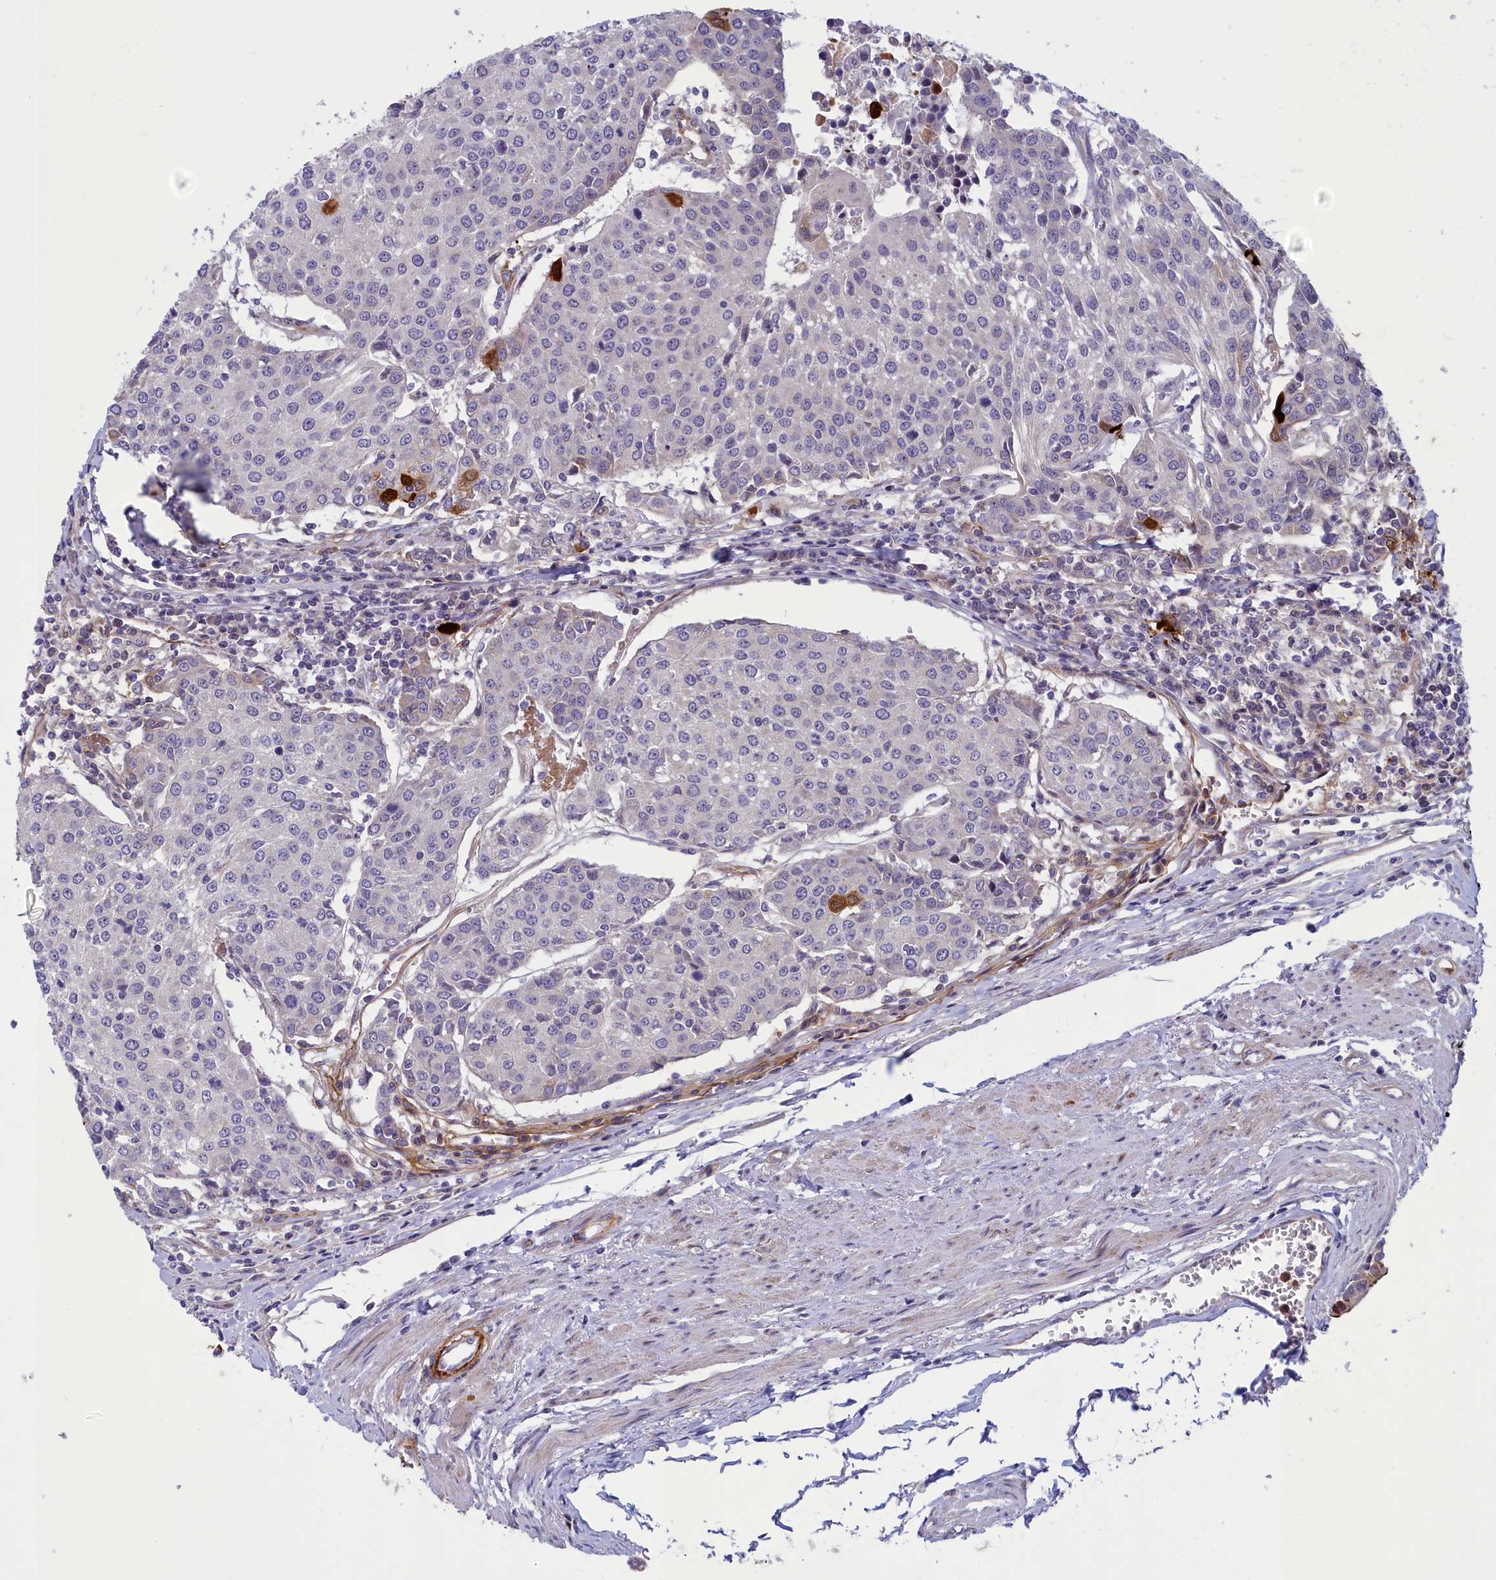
{"staining": {"intensity": "negative", "quantity": "none", "location": "none"}, "tissue": "urothelial cancer", "cell_type": "Tumor cells", "image_type": "cancer", "snomed": [{"axis": "morphology", "description": "Urothelial carcinoma, High grade"}, {"axis": "topography", "description": "Urinary bladder"}], "caption": "Immunohistochemistry micrograph of human urothelial cancer stained for a protein (brown), which reveals no positivity in tumor cells.", "gene": "LOXL1", "patient": {"sex": "female", "age": 85}}